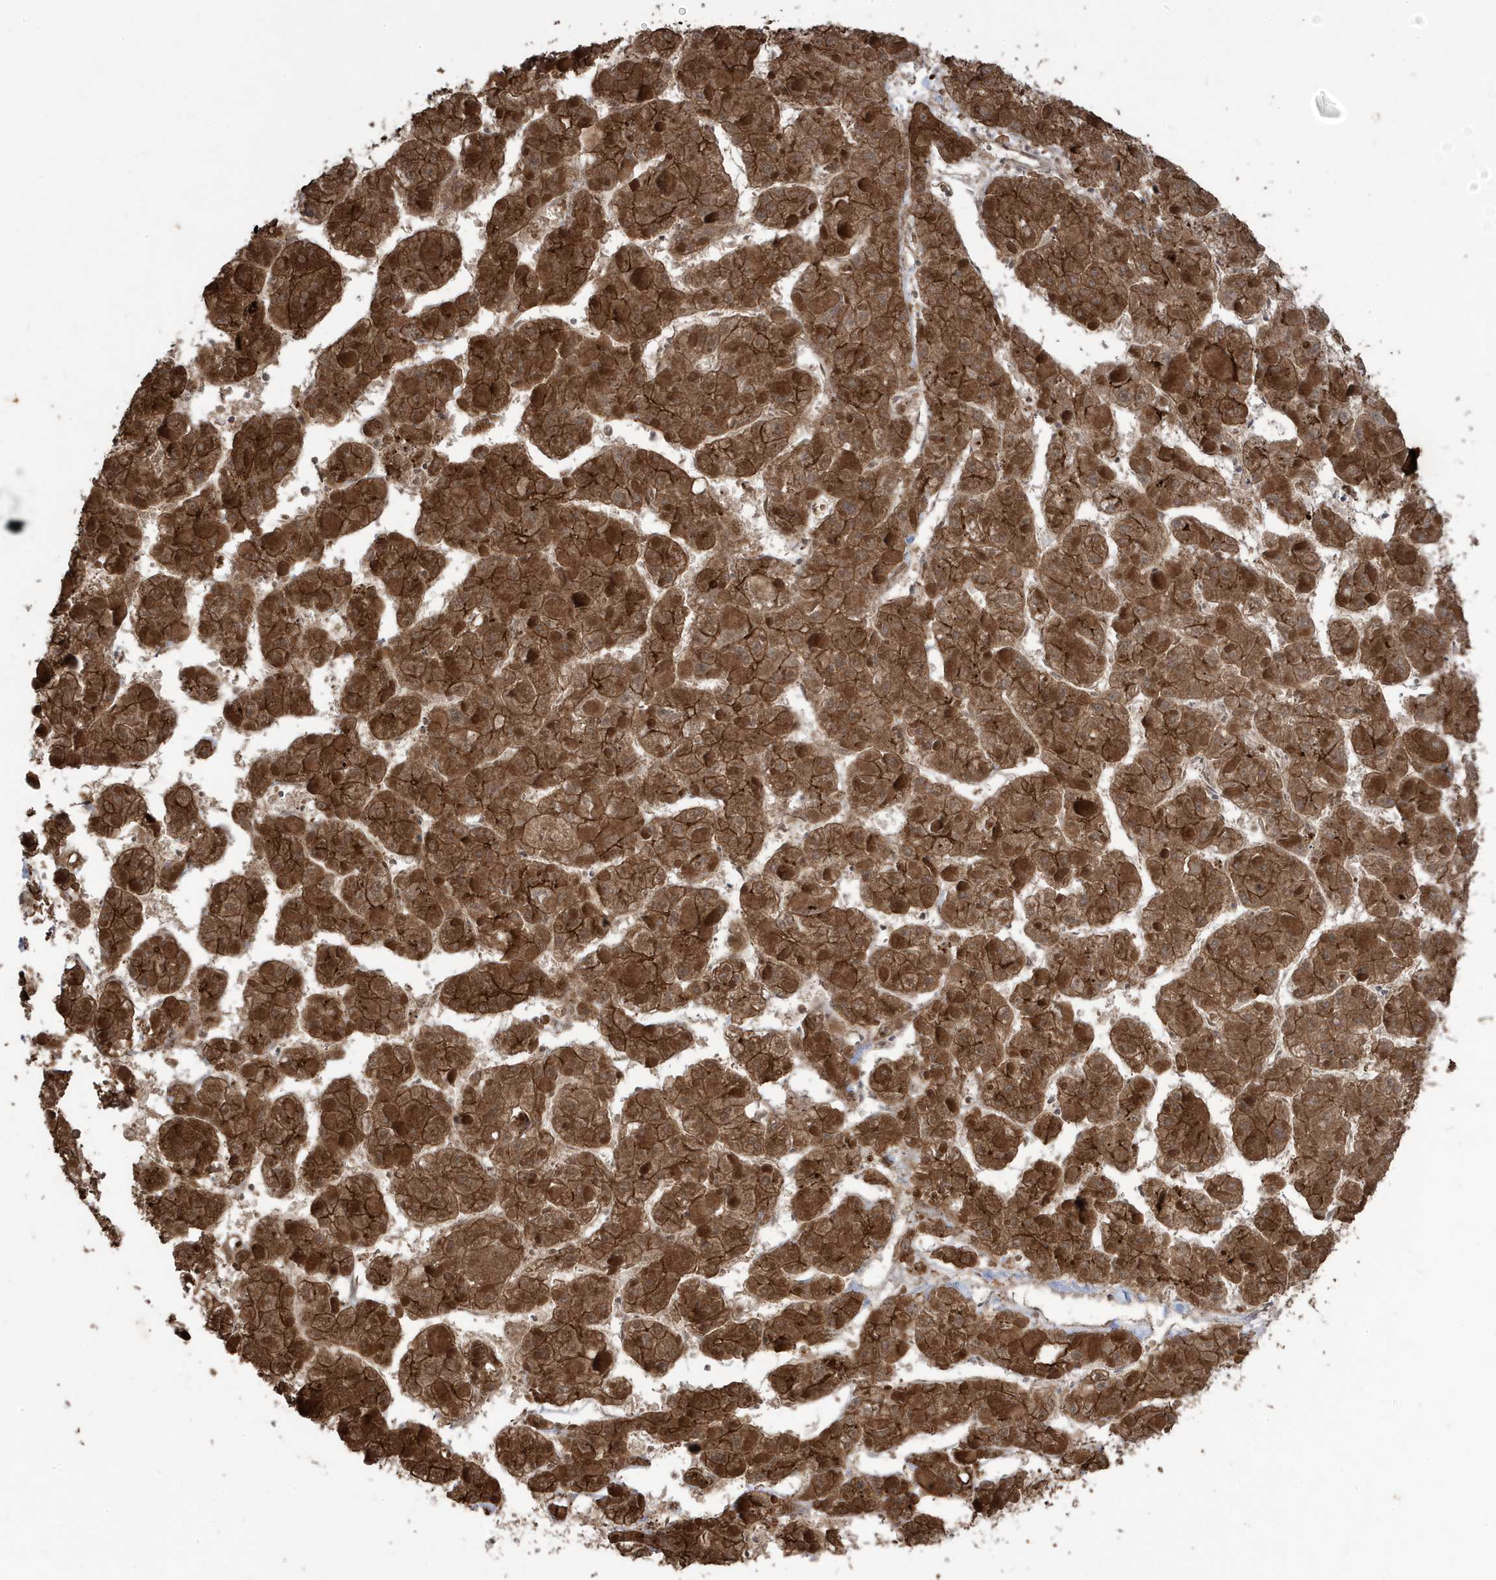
{"staining": {"intensity": "strong", "quantity": ">75%", "location": "cytoplasmic/membranous"}, "tissue": "liver cancer", "cell_type": "Tumor cells", "image_type": "cancer", "snomed": [{"axis": "morphology", "description": "Carcinoma, Hepatocellular, NOS"}, {"axis": "topography", "description": "Liver"}], "caption": "Strong cytoplasmic/membranous expression for a protein is seen in about >75% of tumor cells of liver hepatocellular carcinoma using immunohistochemistry (IHC).", "gene": "ASAP1", "patient": {"sex": "female", "age": 73}}